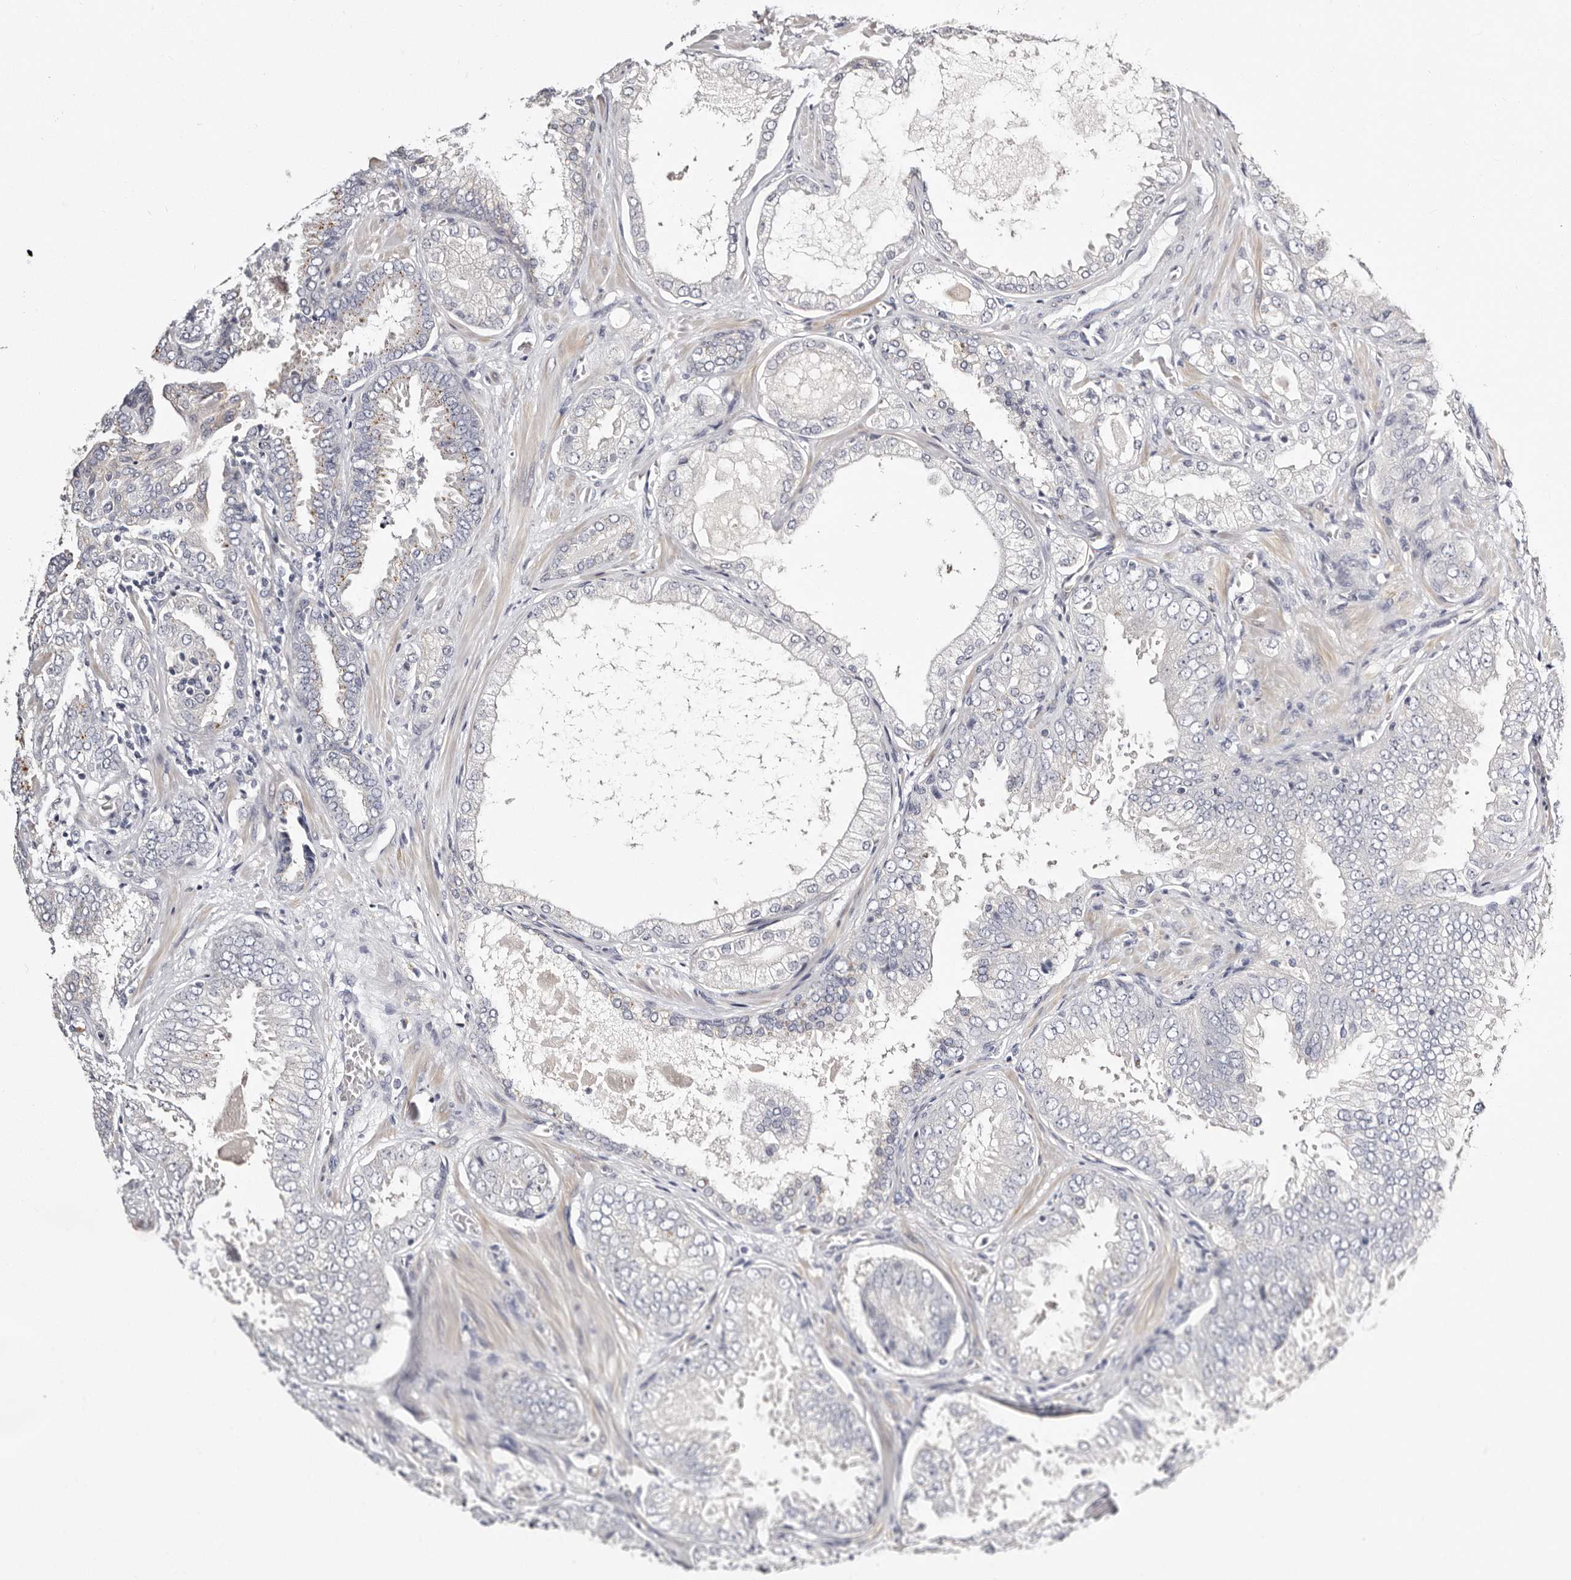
{"staining": {"intensity": "negative", "quantity": "none", "location": "none"}, "tissue": "prostate cancer", "cell_type": "Tumor cells", "image_type": "cancer", "snomed": [{"axis": "morphology", "description": "Adenocarcinoma, High grade"}, {"axis": "topography", "description": "Prostate"}], "caption": "Immunohistochemical staining of human high-grade adenocarcinoma (prostate) reveals no significant positivity in tumor cells.", "gene": "ROM1", "patient": {"sex": "male", "age": 58}}